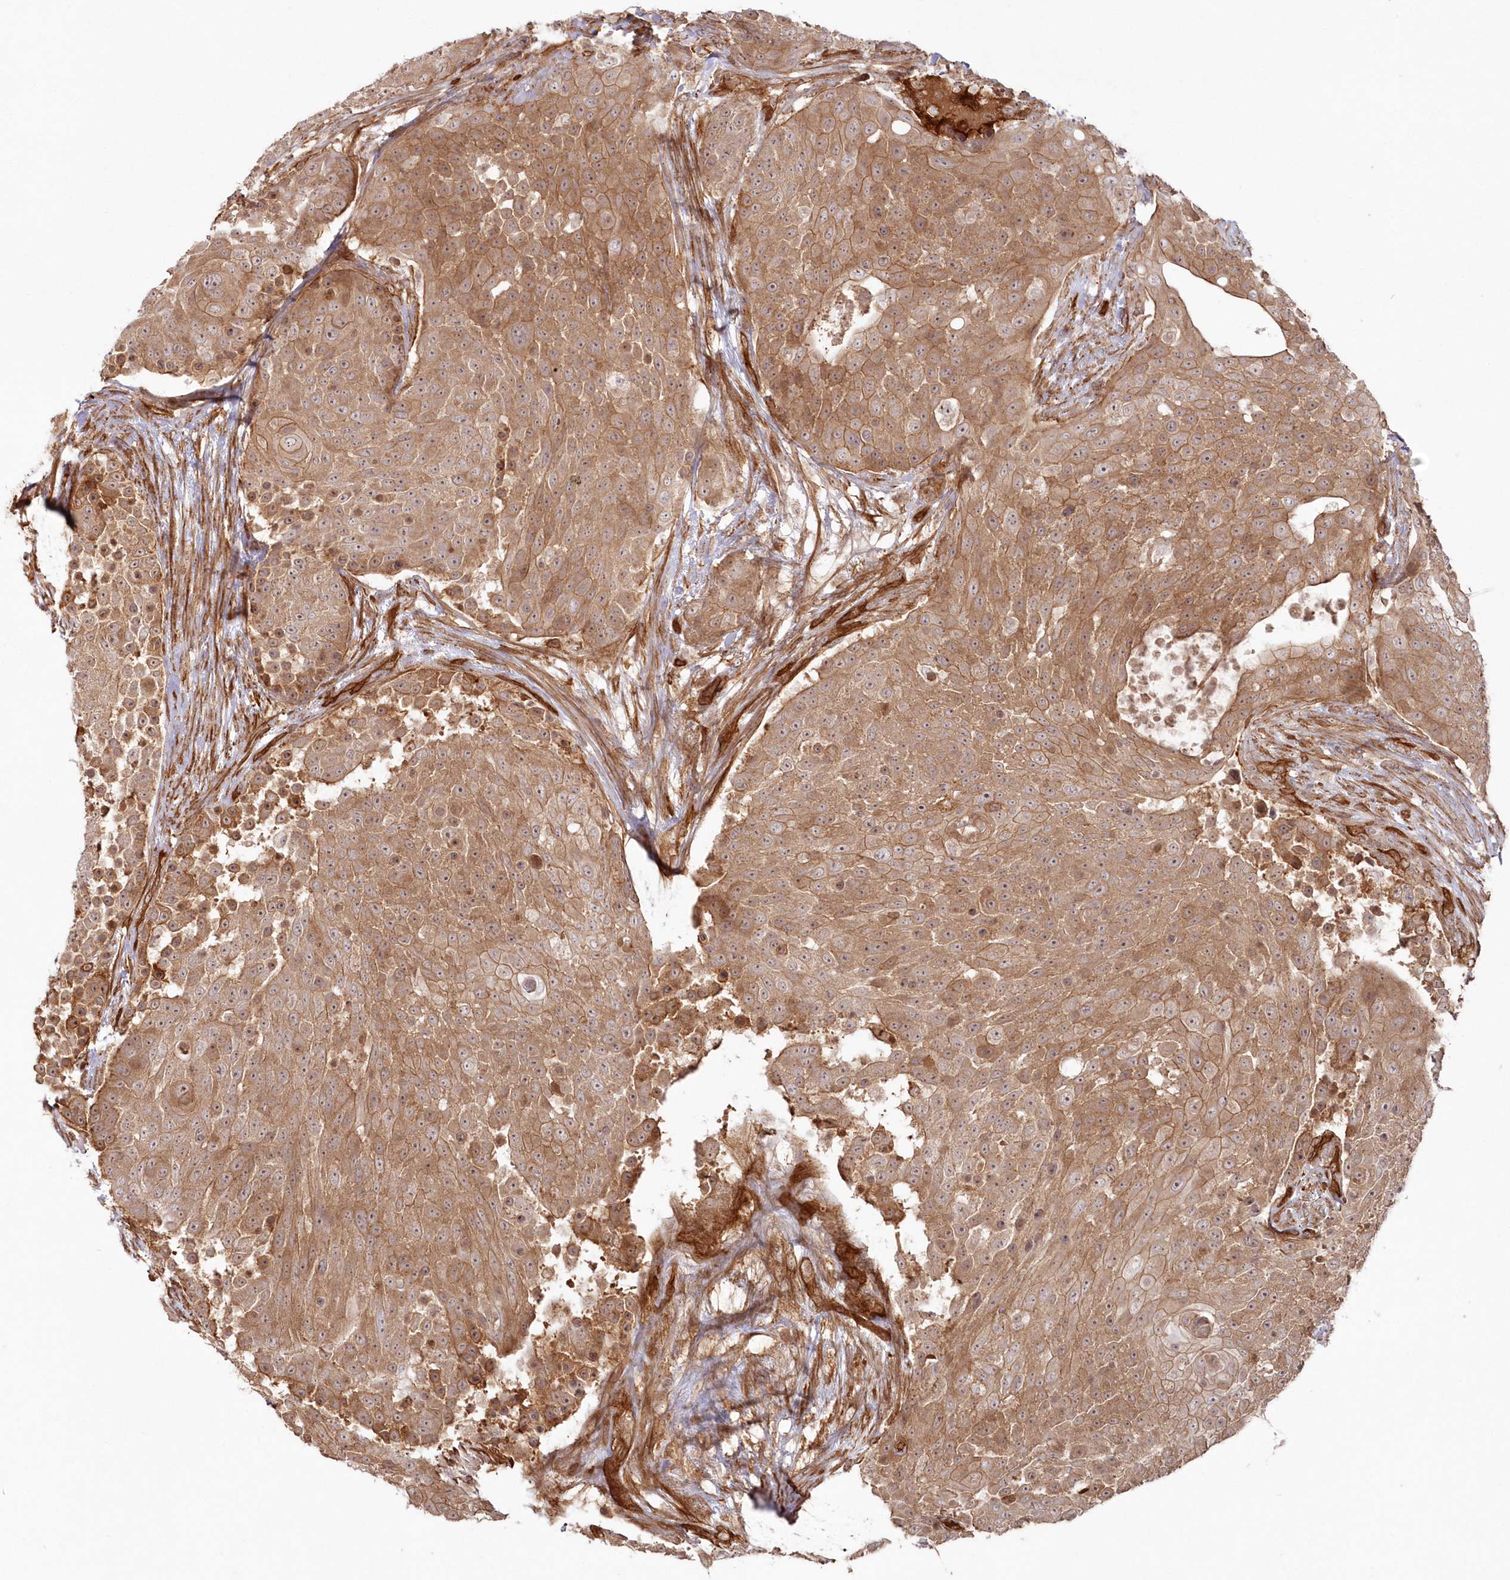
{"staining": {"intensity": "moderate", "quantity": ">75%", "location": "cytoplasmic/membranous"}, "tissue": "urothelial cancer", "cell_type": "Tumor cells", "image_type": "cancer", "snomed": [{"axis": "morphology", "description": "Urothelial carcinoma, High grade"}, {"axis": "topography", "description": "Urinary bladder"}], "caption": "A histopathology image of urothelial carcinoma (high-grade) stained for a protein demonstrates moderate cytoplasmic/membranous brown staining in tumor cells.", "gene": "RGCC", "patient": {"sex": "female", "age": 63}}